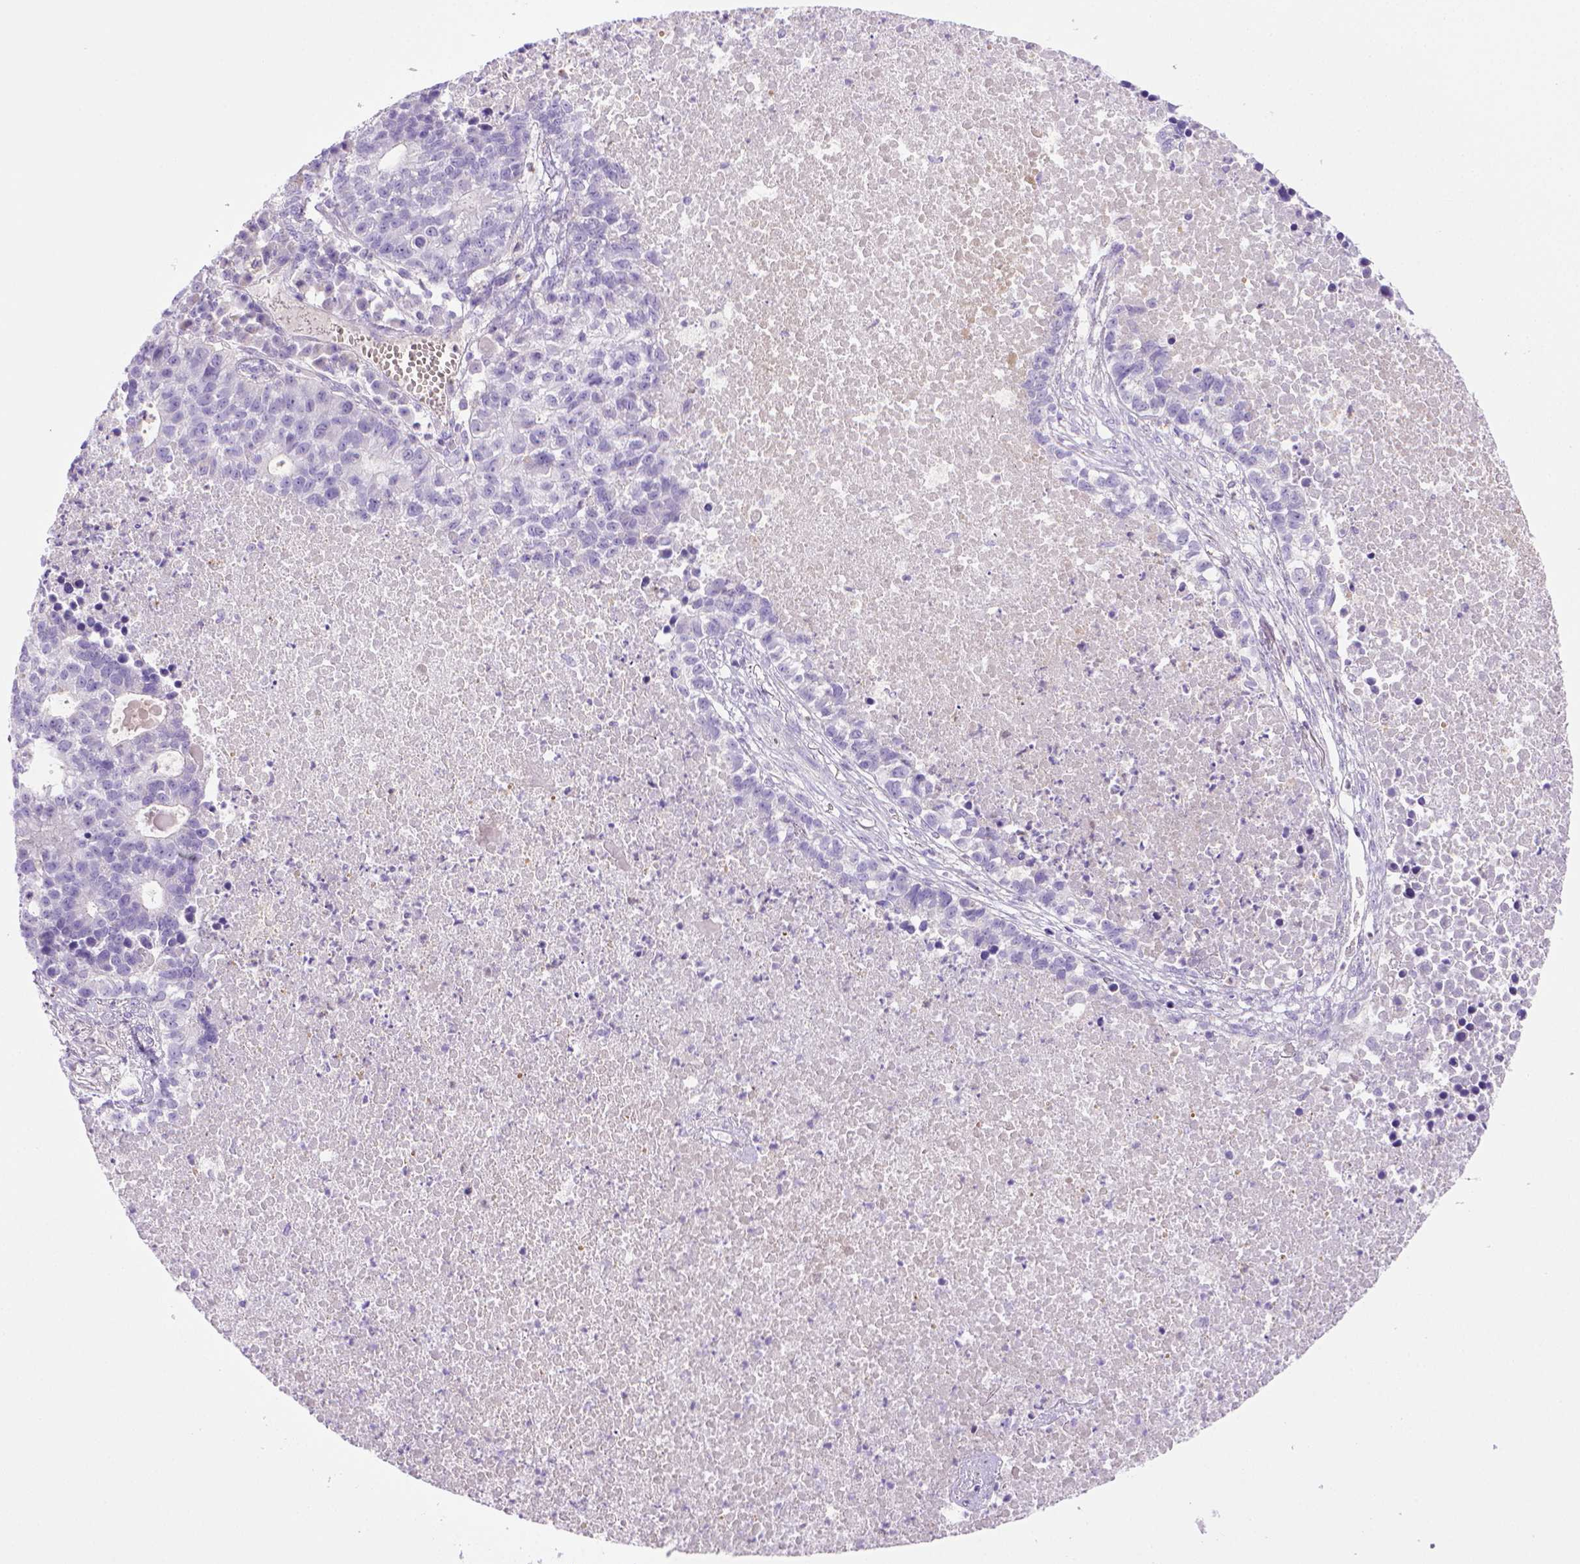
{"staining": {"intensity": "negative", "quantity": "none", "location": "none"}, "tissue": "lung cancer", "cell_type": "Tumor cells", "image_type": "cancer", "snomed": [{"axis": "morphology", "description": "Adenocarcinoma, NOS"}, {"axis": "topography", "description": "Lung"}], "caption": "There is no significant positivity in tumor cells of adenocarcinoma (lung).", "gene": "BAAT", "patient": {"sex": "male", "age": 57}}